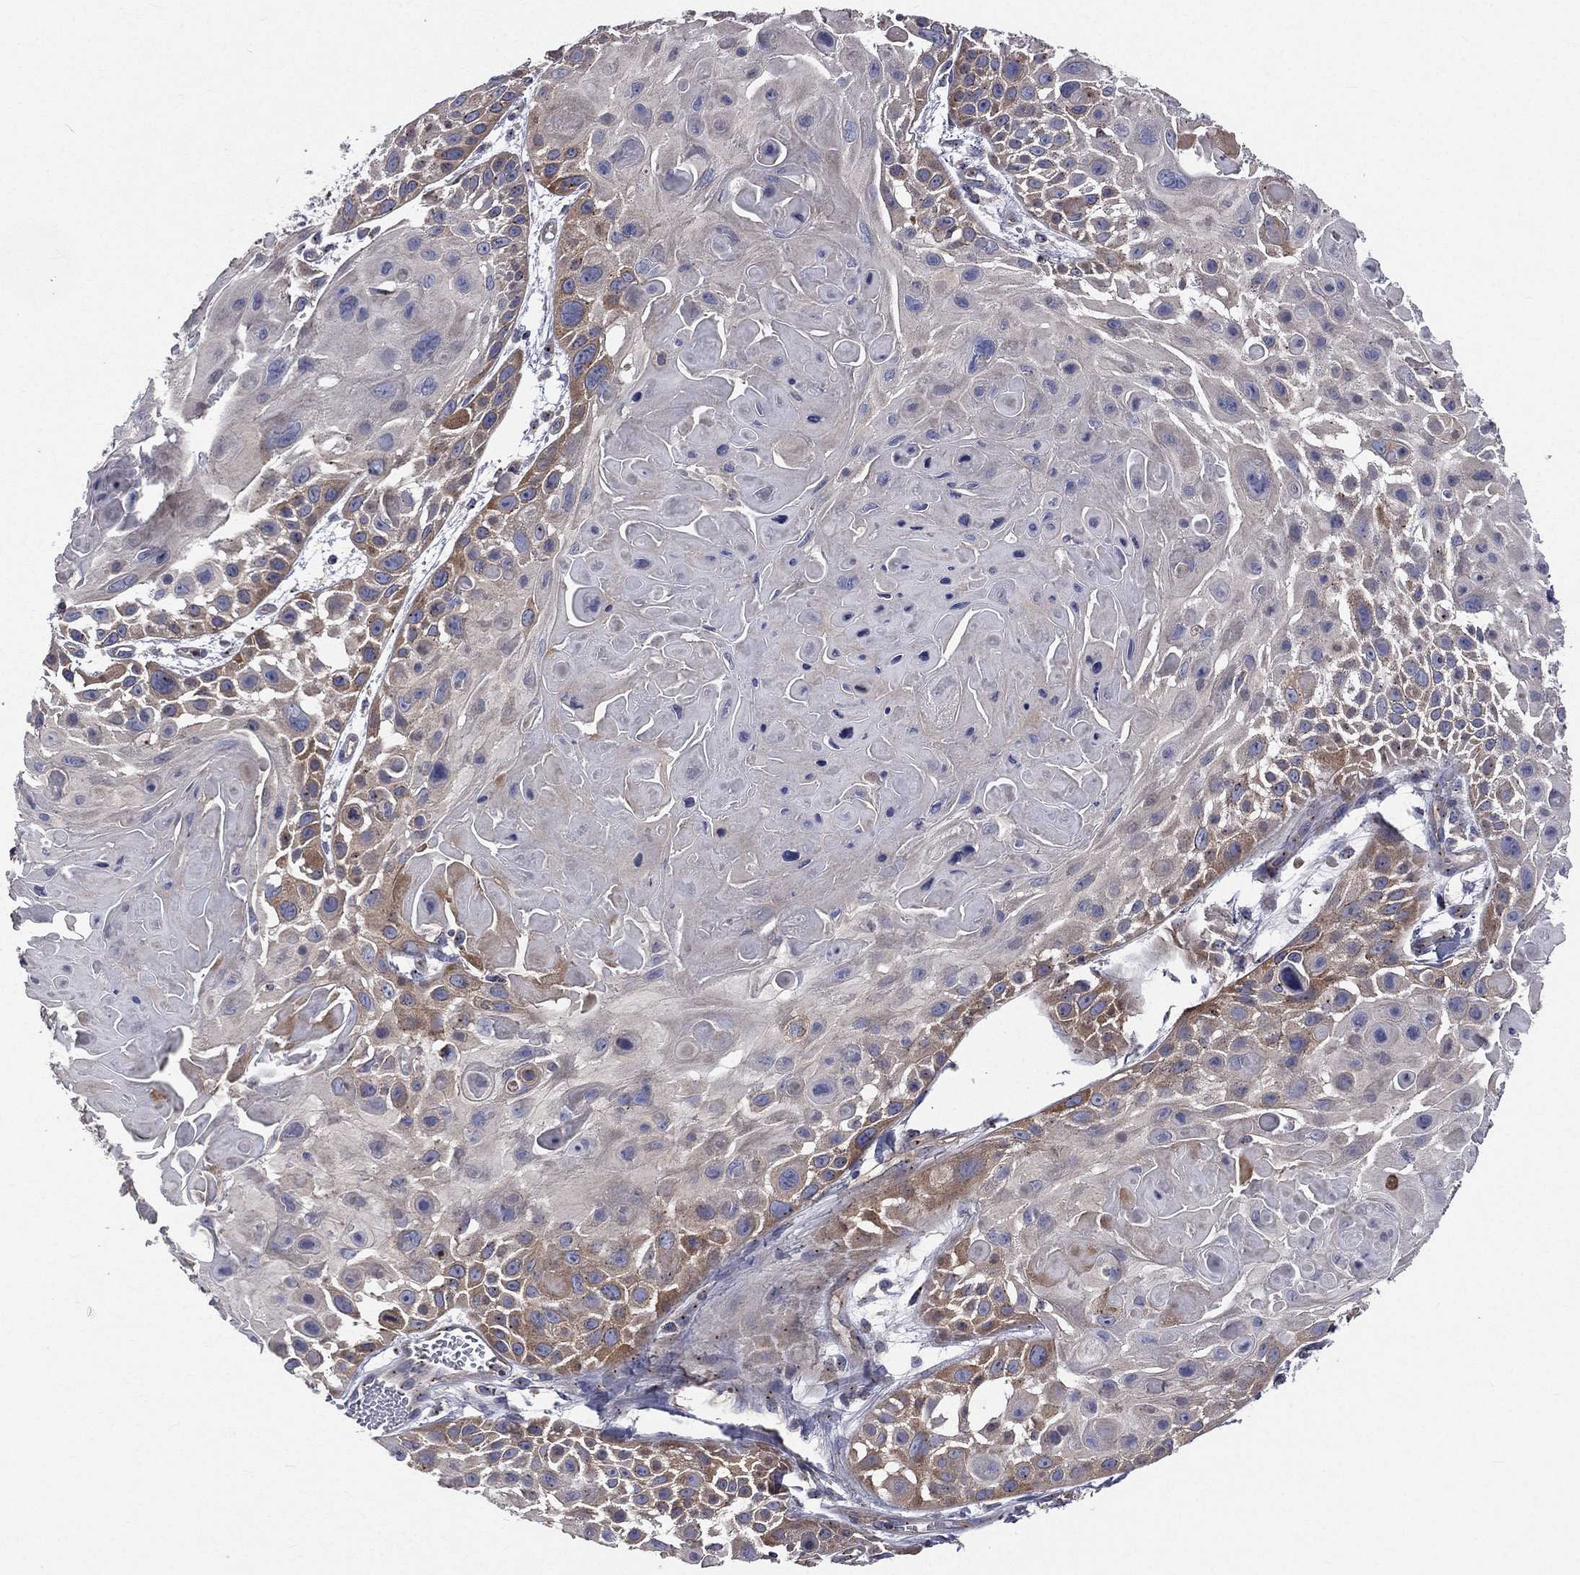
{"staining": {"intensity": "moderate", "quantity": "<25%", "location": "cytoplasmic/membranous"}, "tissue": "skin cancer", "cell_type": "Tumor cells", "image_type": "cancer", "snomed": [{"axis": "morphology", "description": "Squamous cell carcinoma, NOS"}, {"axis": "topography", "description": "Skin"}, {"axis": "topography", "description": "Anal"}], "caption": "Immunohistochemistry of human skin cancer displays low levels of moderate cytoplasmic/membranous positivity in about <25% of tumor cells.", "gene": "CROCC", "patient": {"sex": "female", "age": 75}}